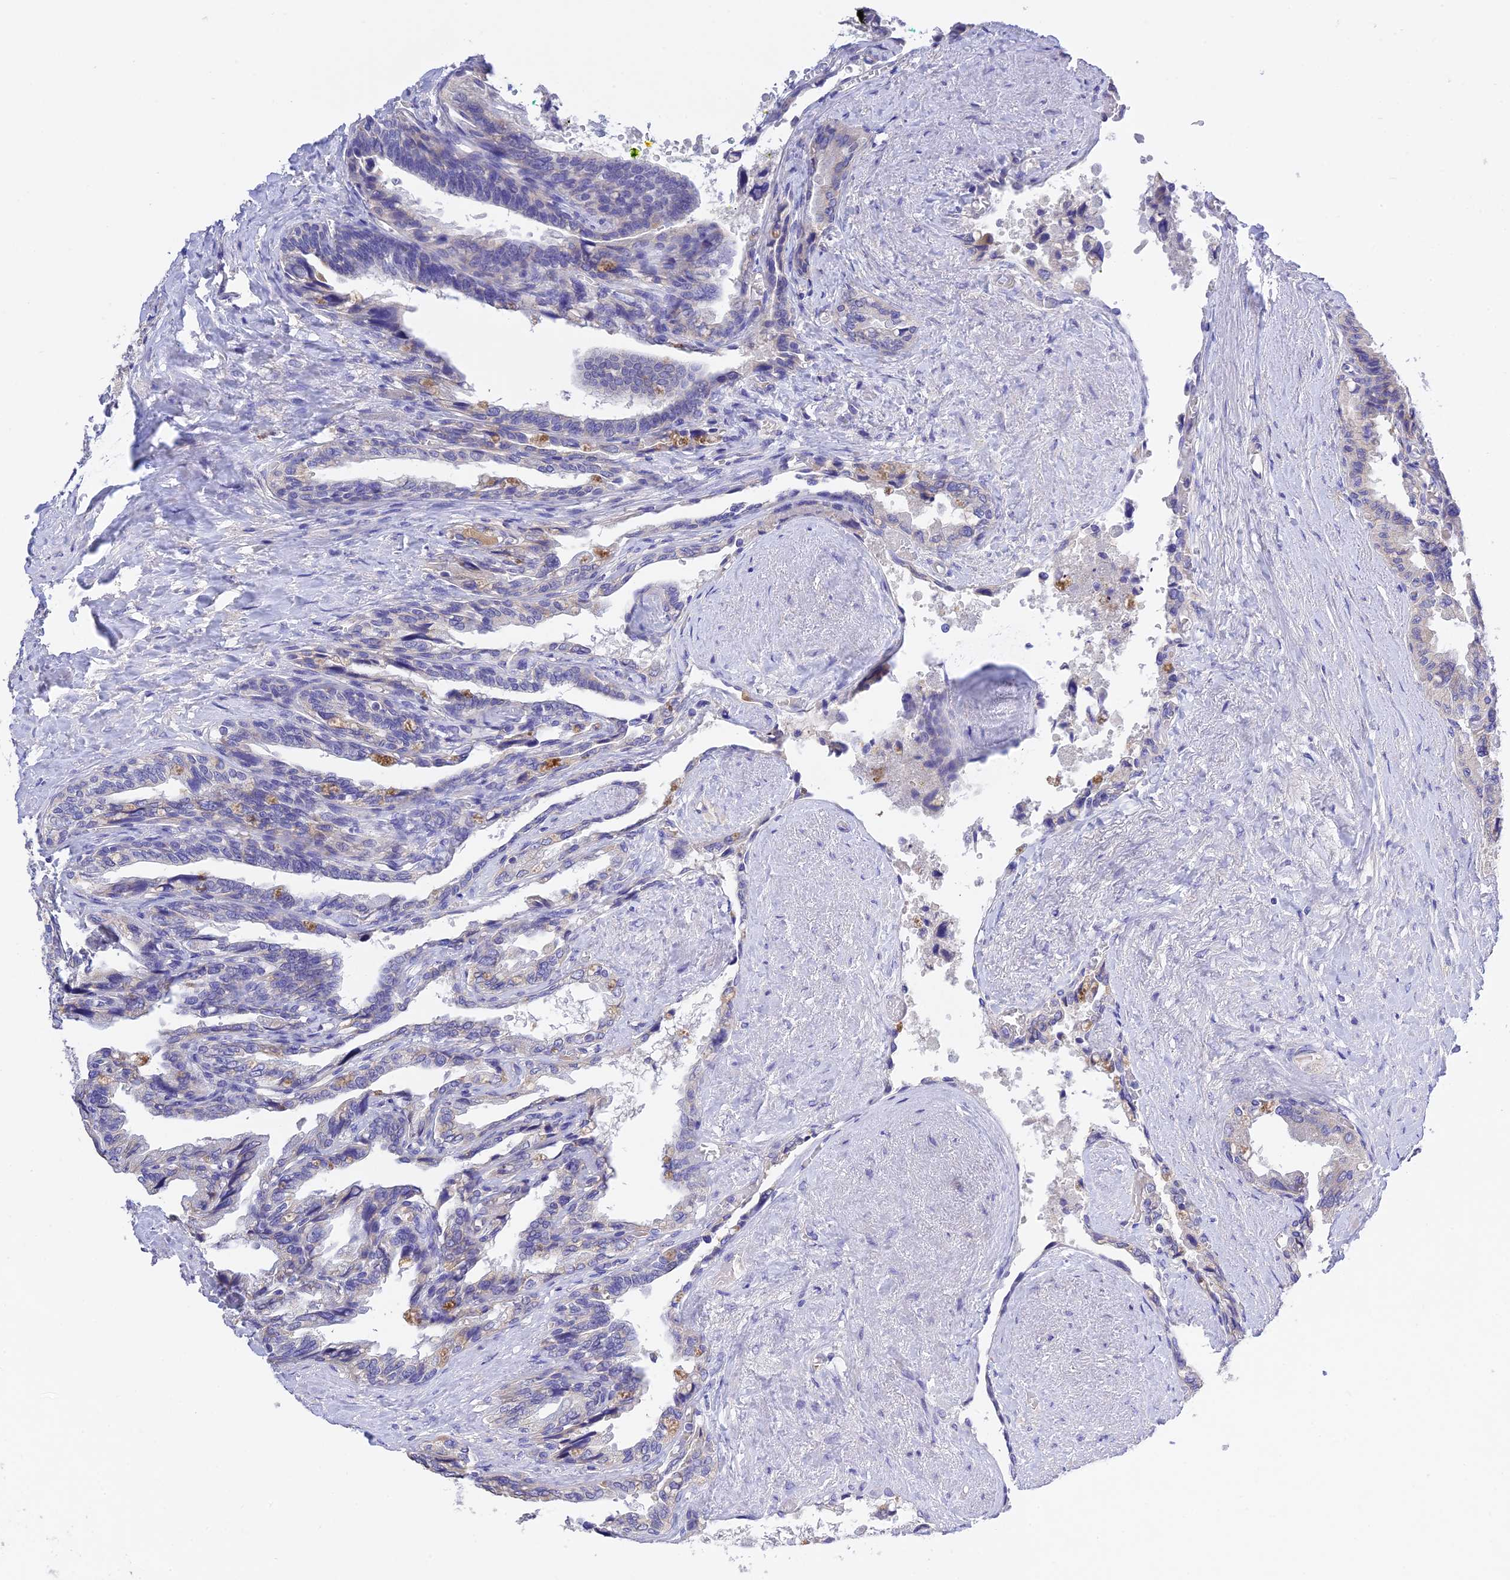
{"staining": {"intensity": "moderate", "quantity": "<25%", "location": "cytoplasmic/membranous"}, "tissue": "seminal vesicle", "cell_type": "Glandular cells", "image_type": "normal", "snomed": [{"axis": "morphology", "description": "Normal tissue, NOS"}, {"axis": "topography", "description": "Seminal veicle"}, {"axis": "topography", "description": "Peripheral nerve tissue"}], "caption": "The histopathology image reveals immunohistochemical staining of unremarkable seminal vesicle. There is moderate cytoplasmic/membranous positivity is appreciated in about <25% of glandular cells. Nuclei are stained in blue.", "gene": "MS4A5", "patient": {"sex": "male", "age": 60}}